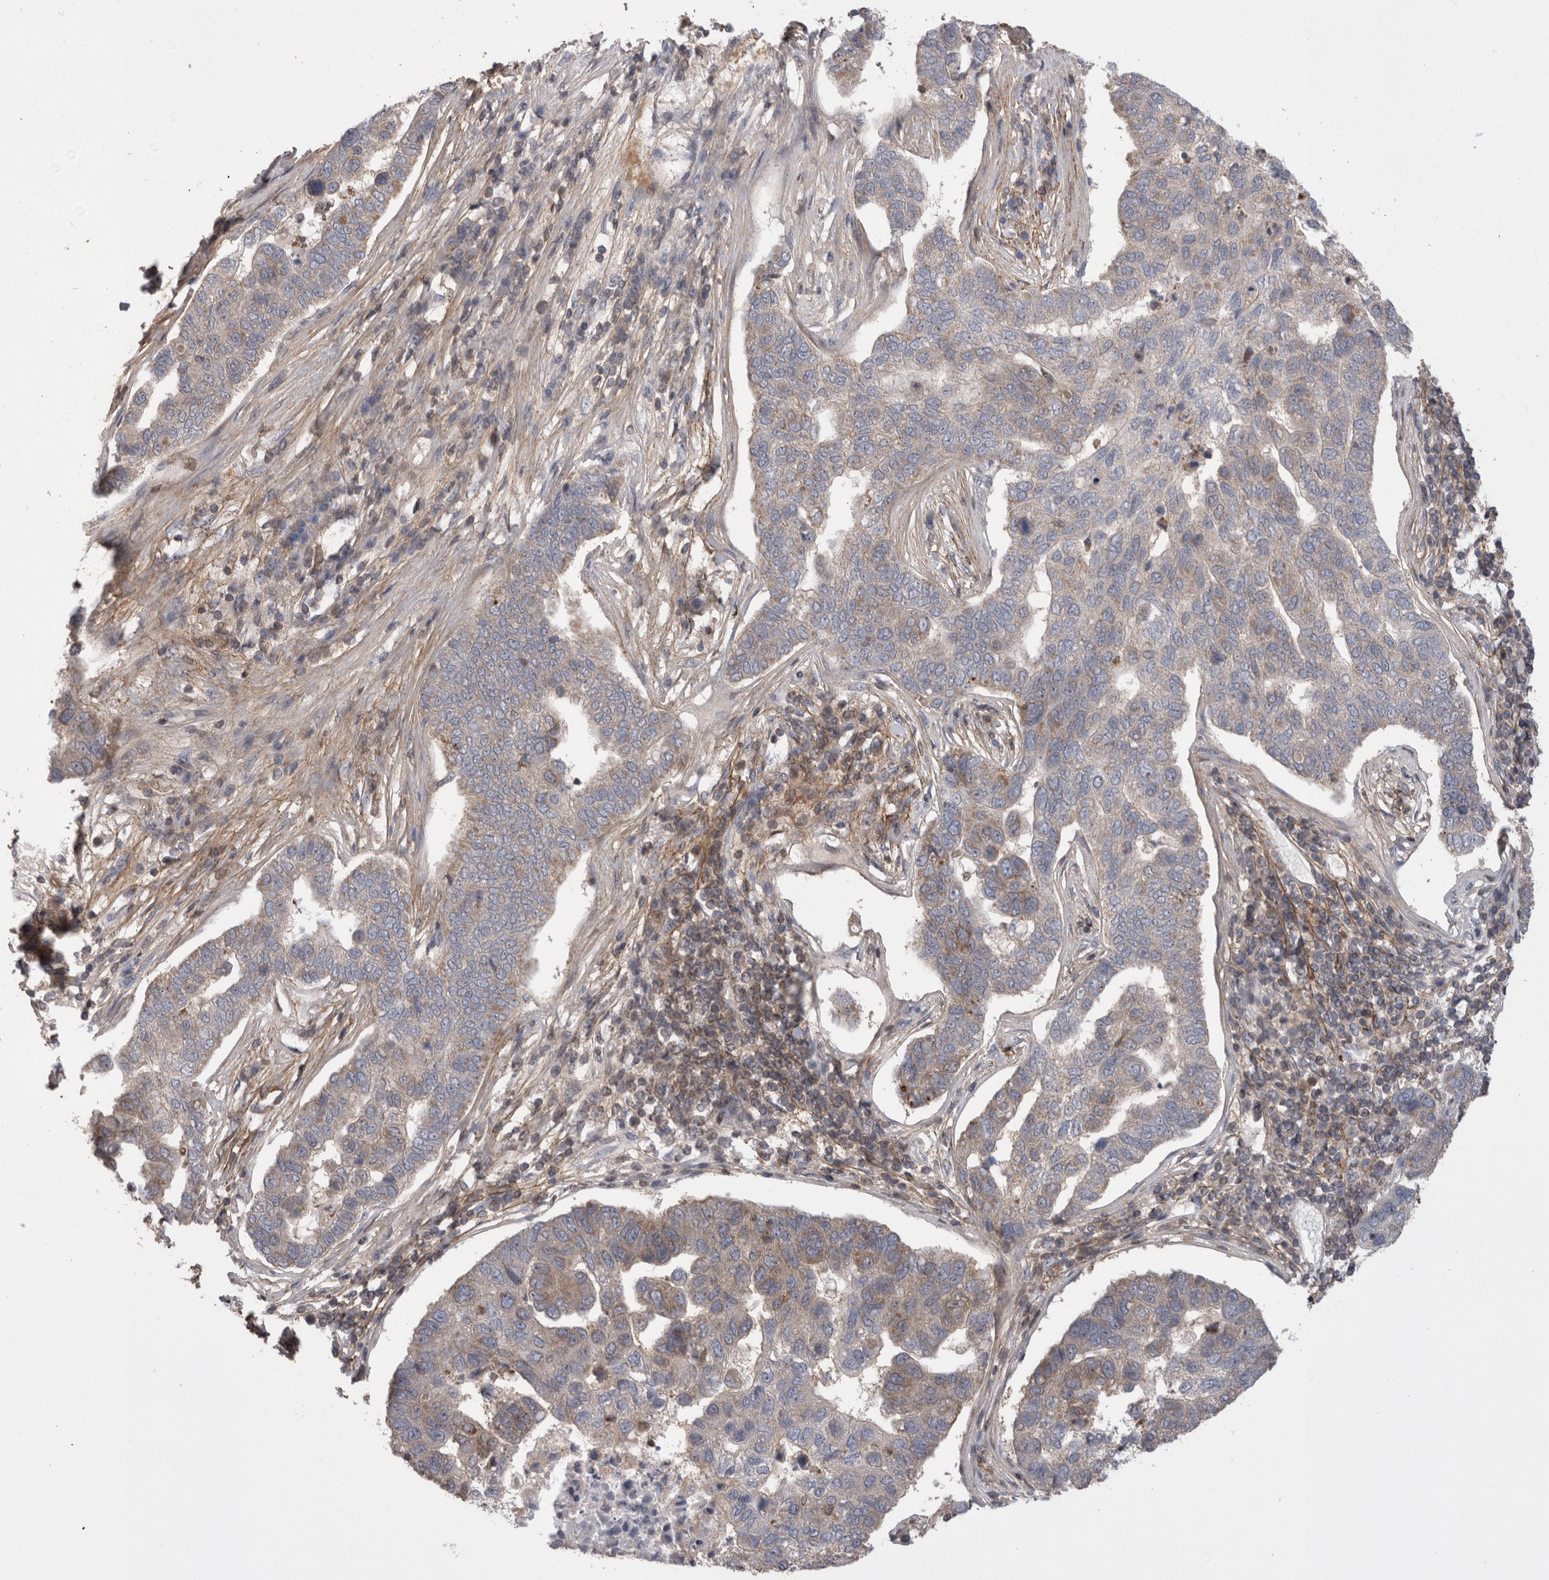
{"staining": {"intensity": "weak", "quantity": "25%-75%", "location": "cytoplasmic/membranous"}, "tissue": "pancreatic cancer", "cell_type": "Tumor cells", "image_type": "cancer", "snomed": [{"axis": "morphology", "description": "Adenocarcinoma, NOS"}, {"axis": "topography", "description": "Pancreas"}], "caption": "This micrograph reveals immunohistochemistry staining of human pancreatic cancer, with low weak cytoplasmic/membranous positivity in approximately 25%-75% of tumor cells.", "gene": "DARS2", "patient": {"sex": "female", "age": 61}}